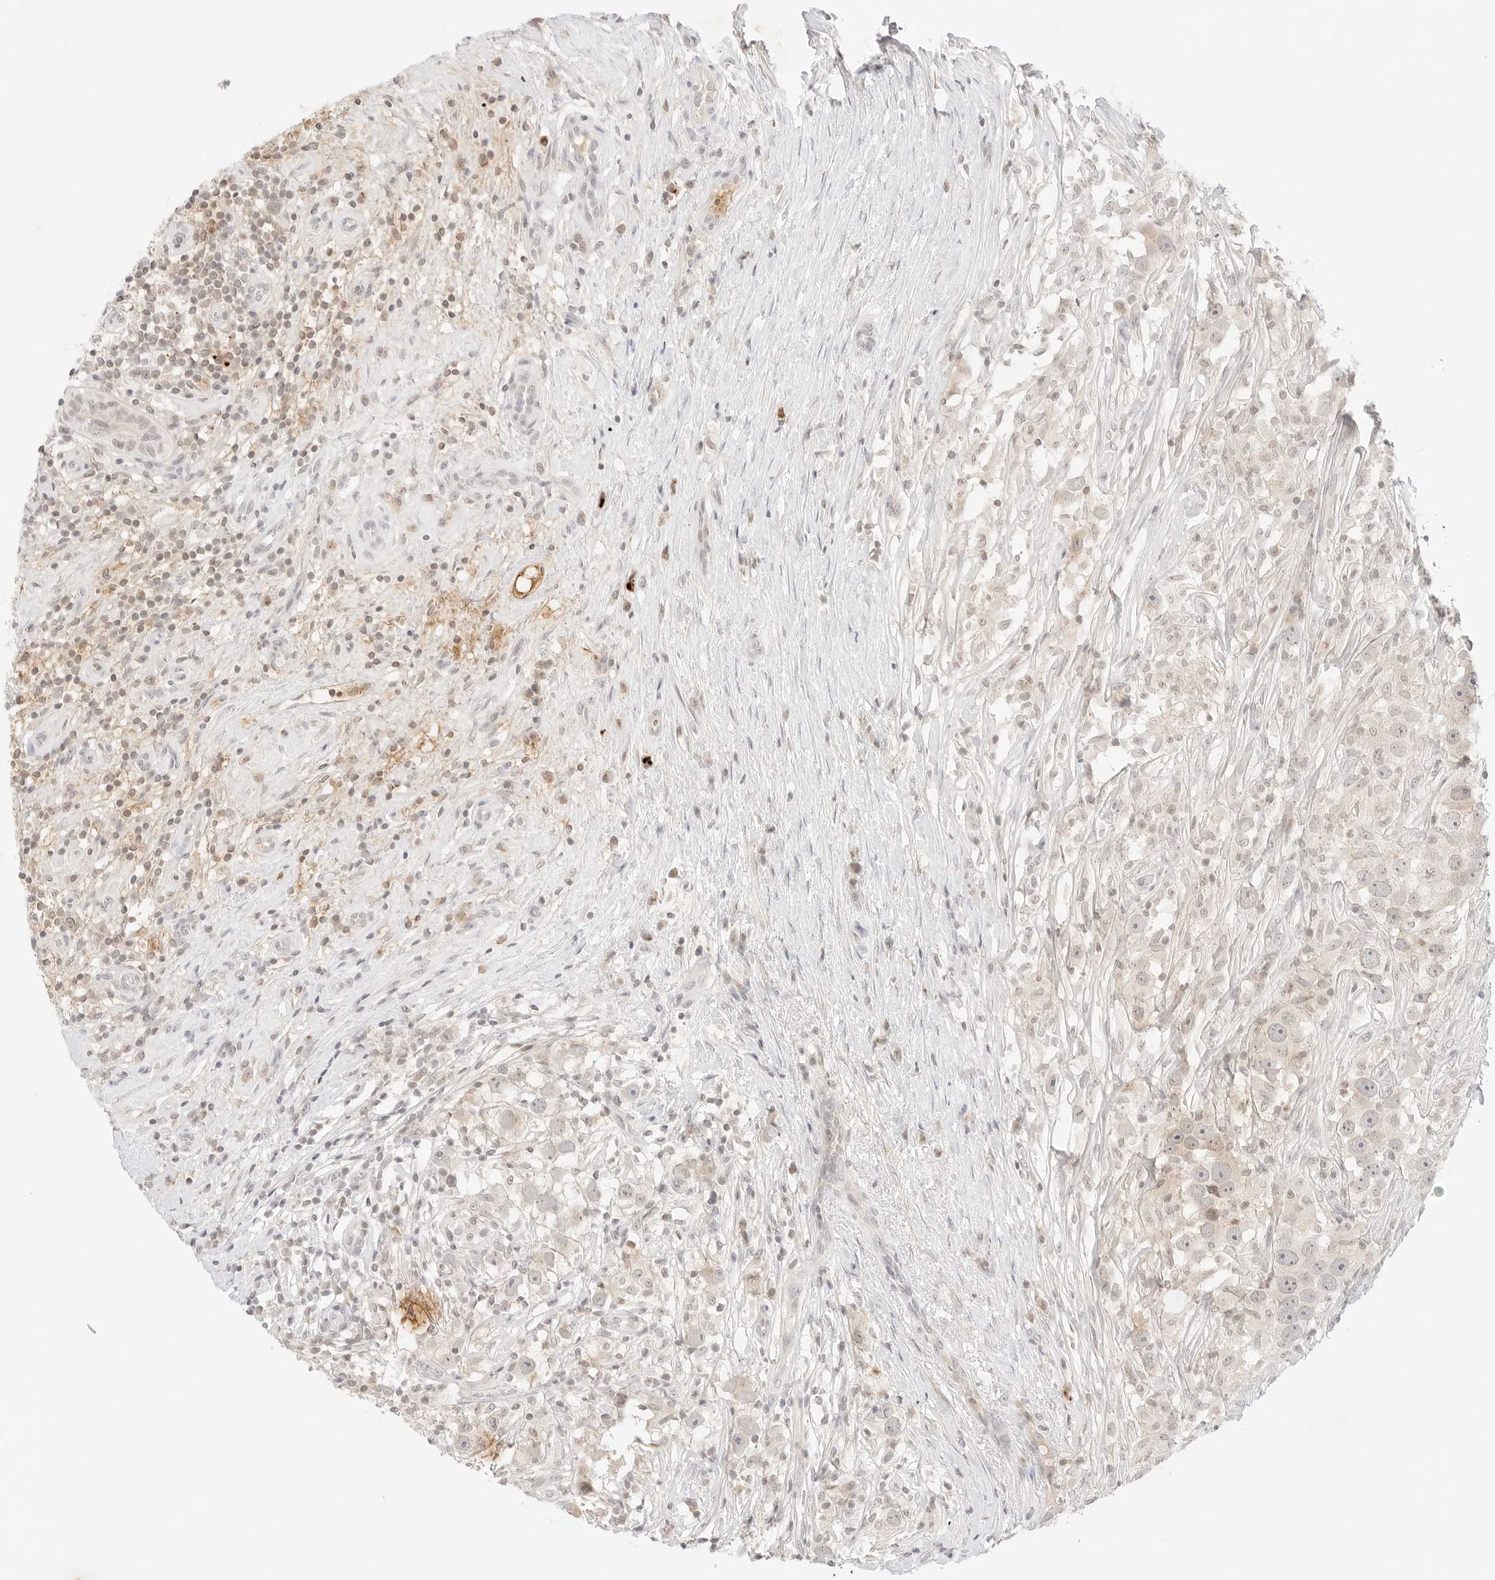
{"staining": {"intensity": "negative", "quantity": "none", "location": "none"}, "tissue": "testis cancer", "cell_type": "Tumor cells", "image_type": "cancer", "snomed": [{"axis": "morphology", "description": "Seminoma, NOS"}, {"axis": "topography", "description": "Testis"}], "caption": "This photomicrograph is of testis seminoma stained with IHC to label a protein in brown with the nuclei are counter-stained blue. There is no expression in tumor cells.", "gene": "GNAS", "patient": {"sex": "male", "age": 49}}